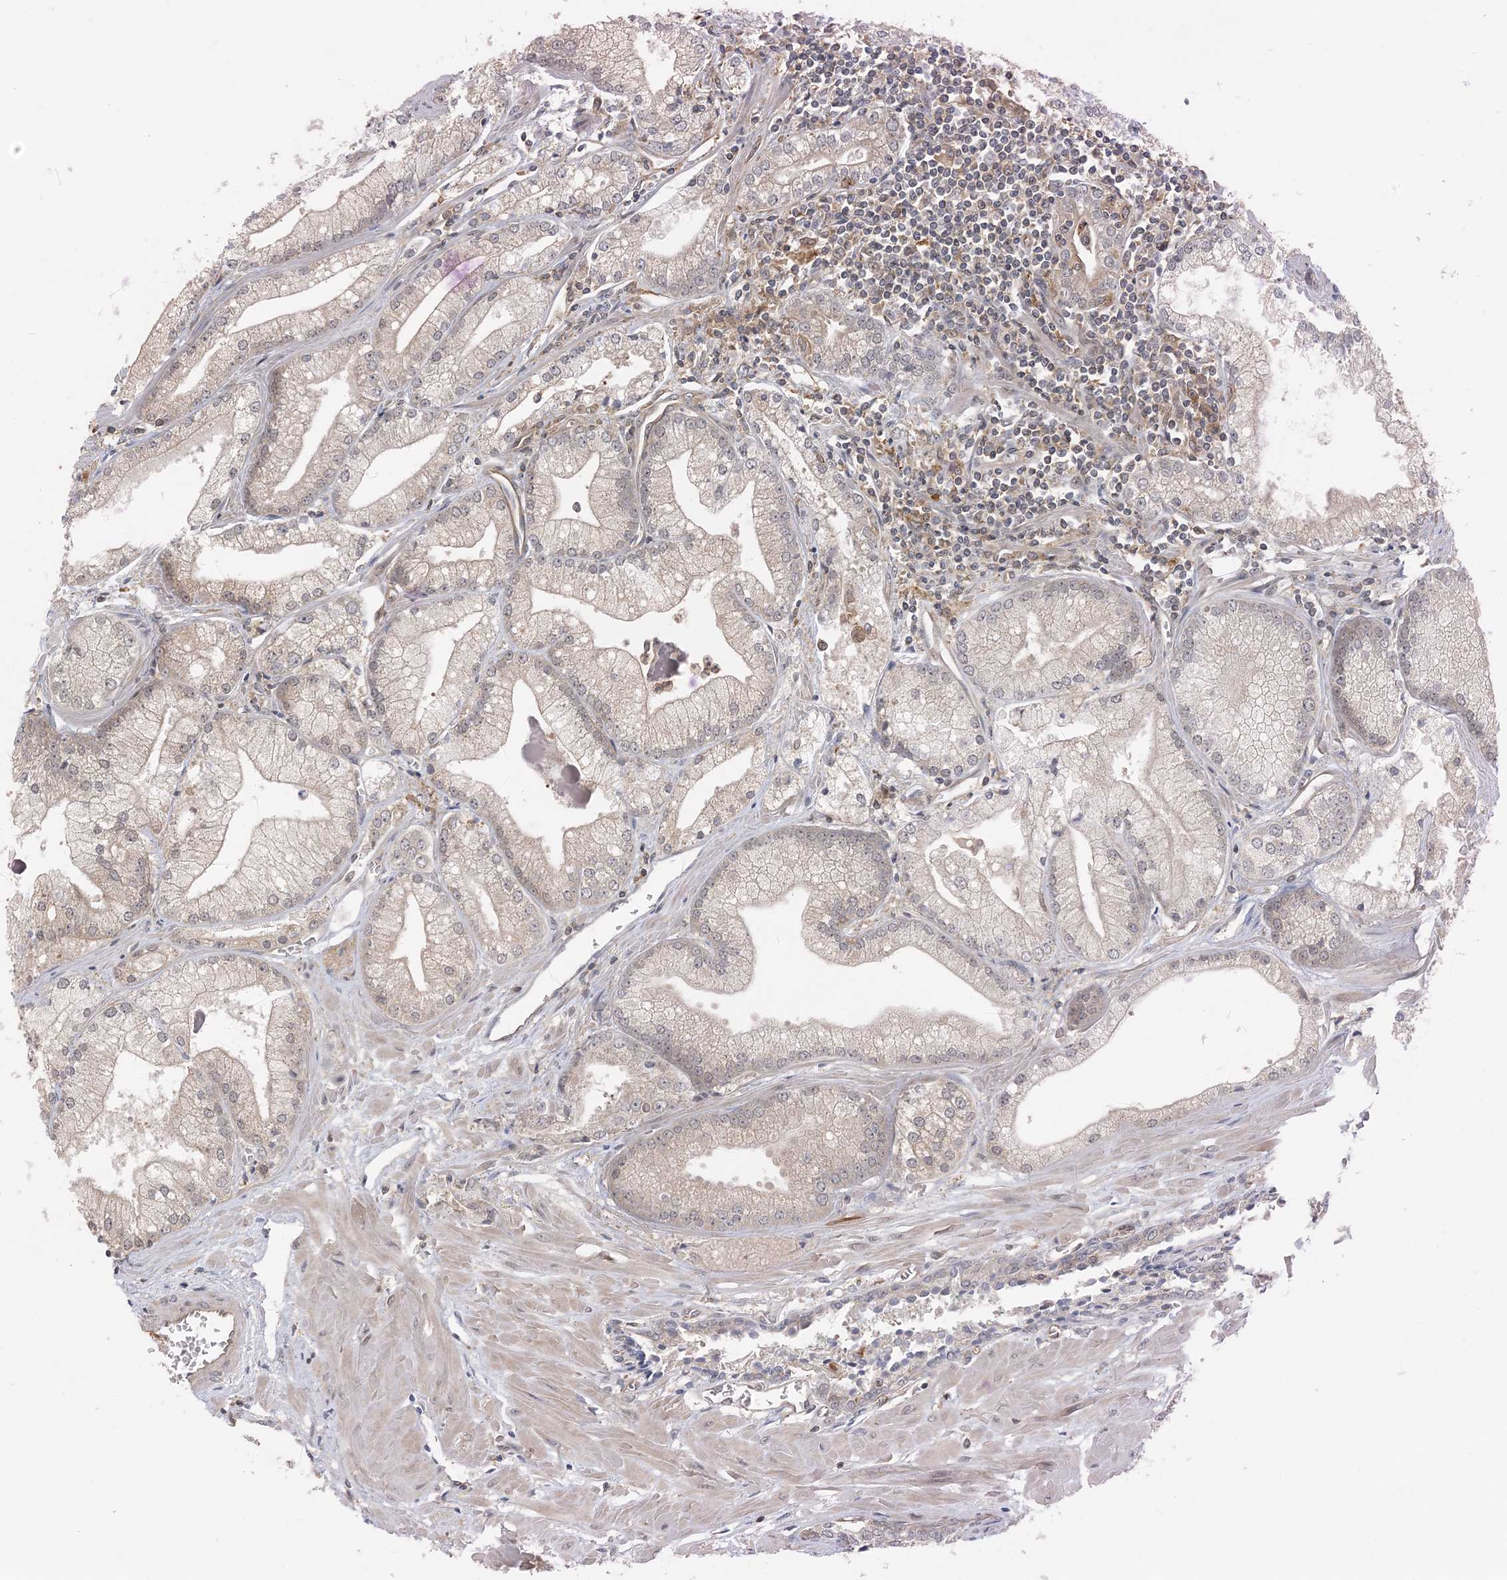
{"staining": {"intensity": "negative", "quantity": "none", "location": "none"}, "tissue": "prostate cancer", "cell_type": "Tumor cells", "image_type": "cancer", "snomed": [{"axis": "morphology", "description": "Adenocarcinoma, Low grade"}, {"axis": "topography", "description": "Prostate"}], "caption": "Tumor cells are negative for brown protein staining in low-grade adenocarcinoma (prostate). (DAB immunohistochemistry visualized using brightfield microscopy, high magnification).", "gene": "OBI1", "patient": {"sex": "male", "age": 67}}